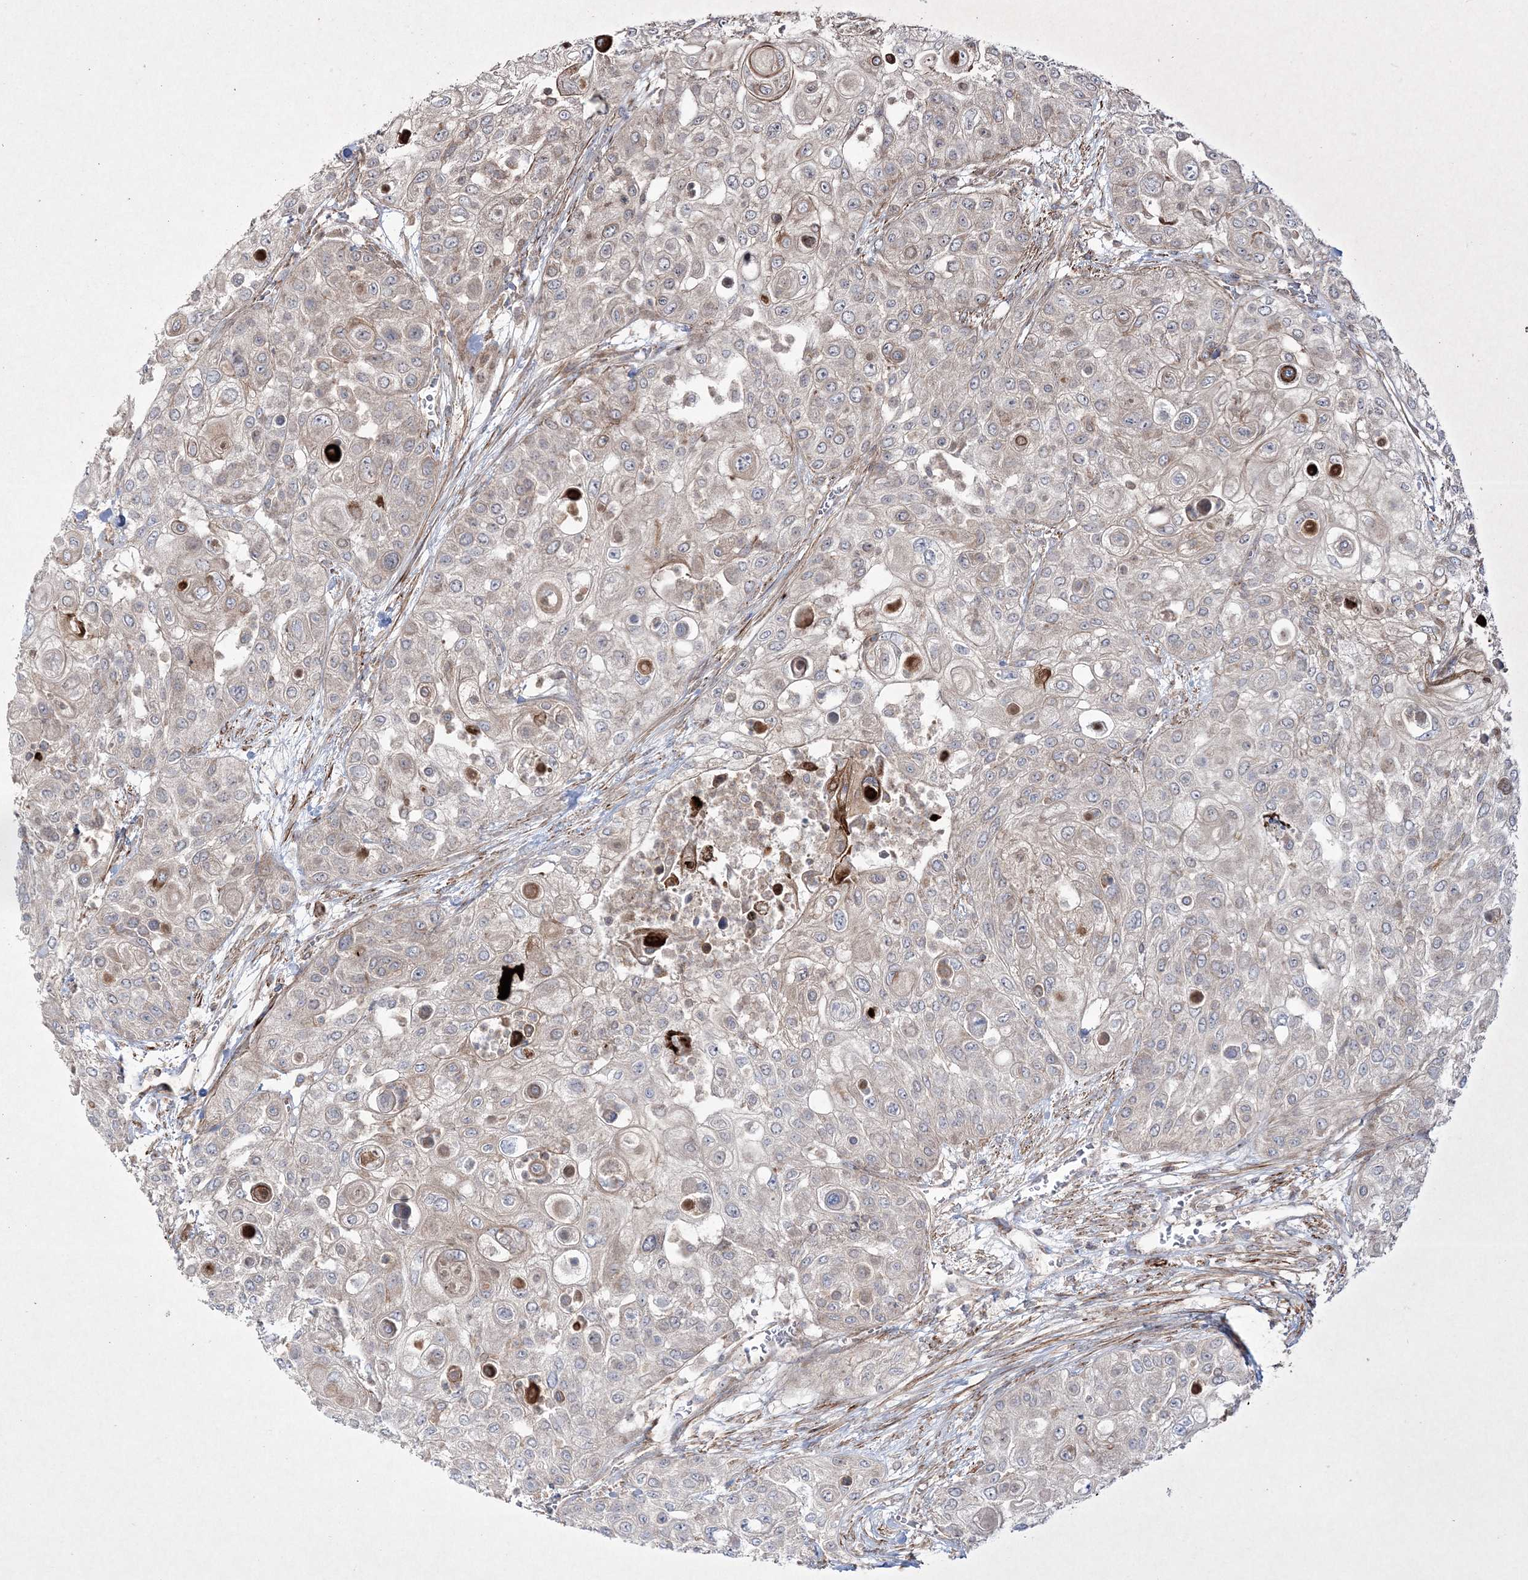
{"staining": {"intensity": "weak", "quantity": "25%-75%", "location": "cytoplasmic/membranous"}, "tissue": "urothelial cancer", "cell_type": "Tumor cells", "image_type": "cancer", "snomed": [{"axis": "morphology", "description": "Urothelial carcinoma, High grade"}, {"axis": "topography", "description": "Urinary bladder"}], "caption": "An image of human urothelial cancer stained for a protein demonstrates weak cytoplasmic/membranous brown staining in tumor cells.", "gene": "RICTOR", "patient": {"sex": "female", "age": 79}}